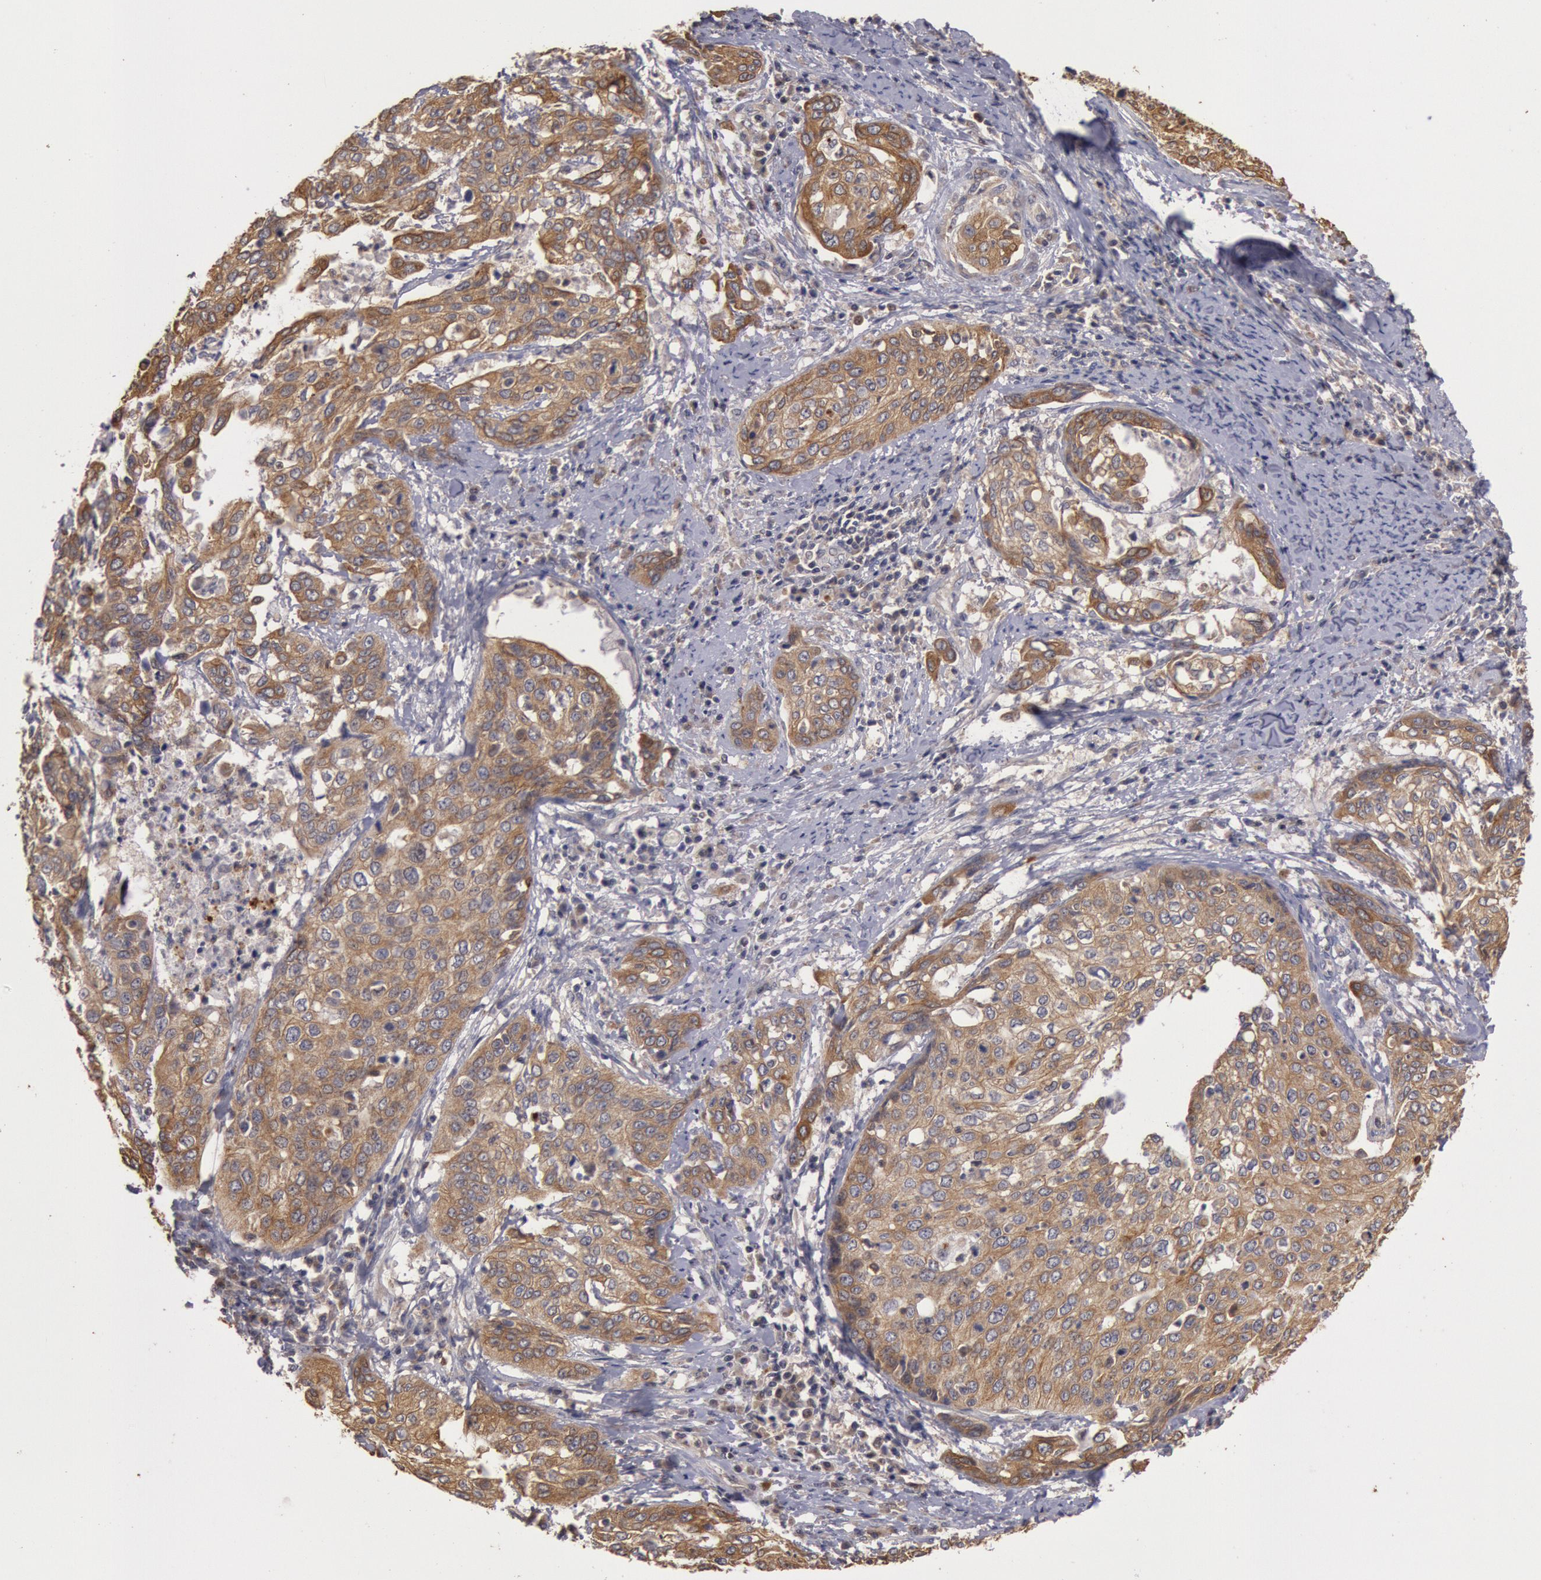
{"staining": {"intensity": "moderate", "quantity": ">75%", "location": "cytoplasmic/membranous"}, "tissue": "cervical cancer", "cell_type": "Tumor cells", "image_type": "cancer", "snomed": [{"axis": "morphology", "description": "Squamous cell carcinoma, NOS"}, {"axis": "topography", "description": "Cervix"}], "caption": "Immunohistochemical staining of cervical cancer (squamous cell carcinoma) exhibits moderate cytoplasmic/membranous protein positivity in approximately >75% of tumor cells.", "gene": "PLA2G6", "patient": {"sex": "female", "age": 41}}